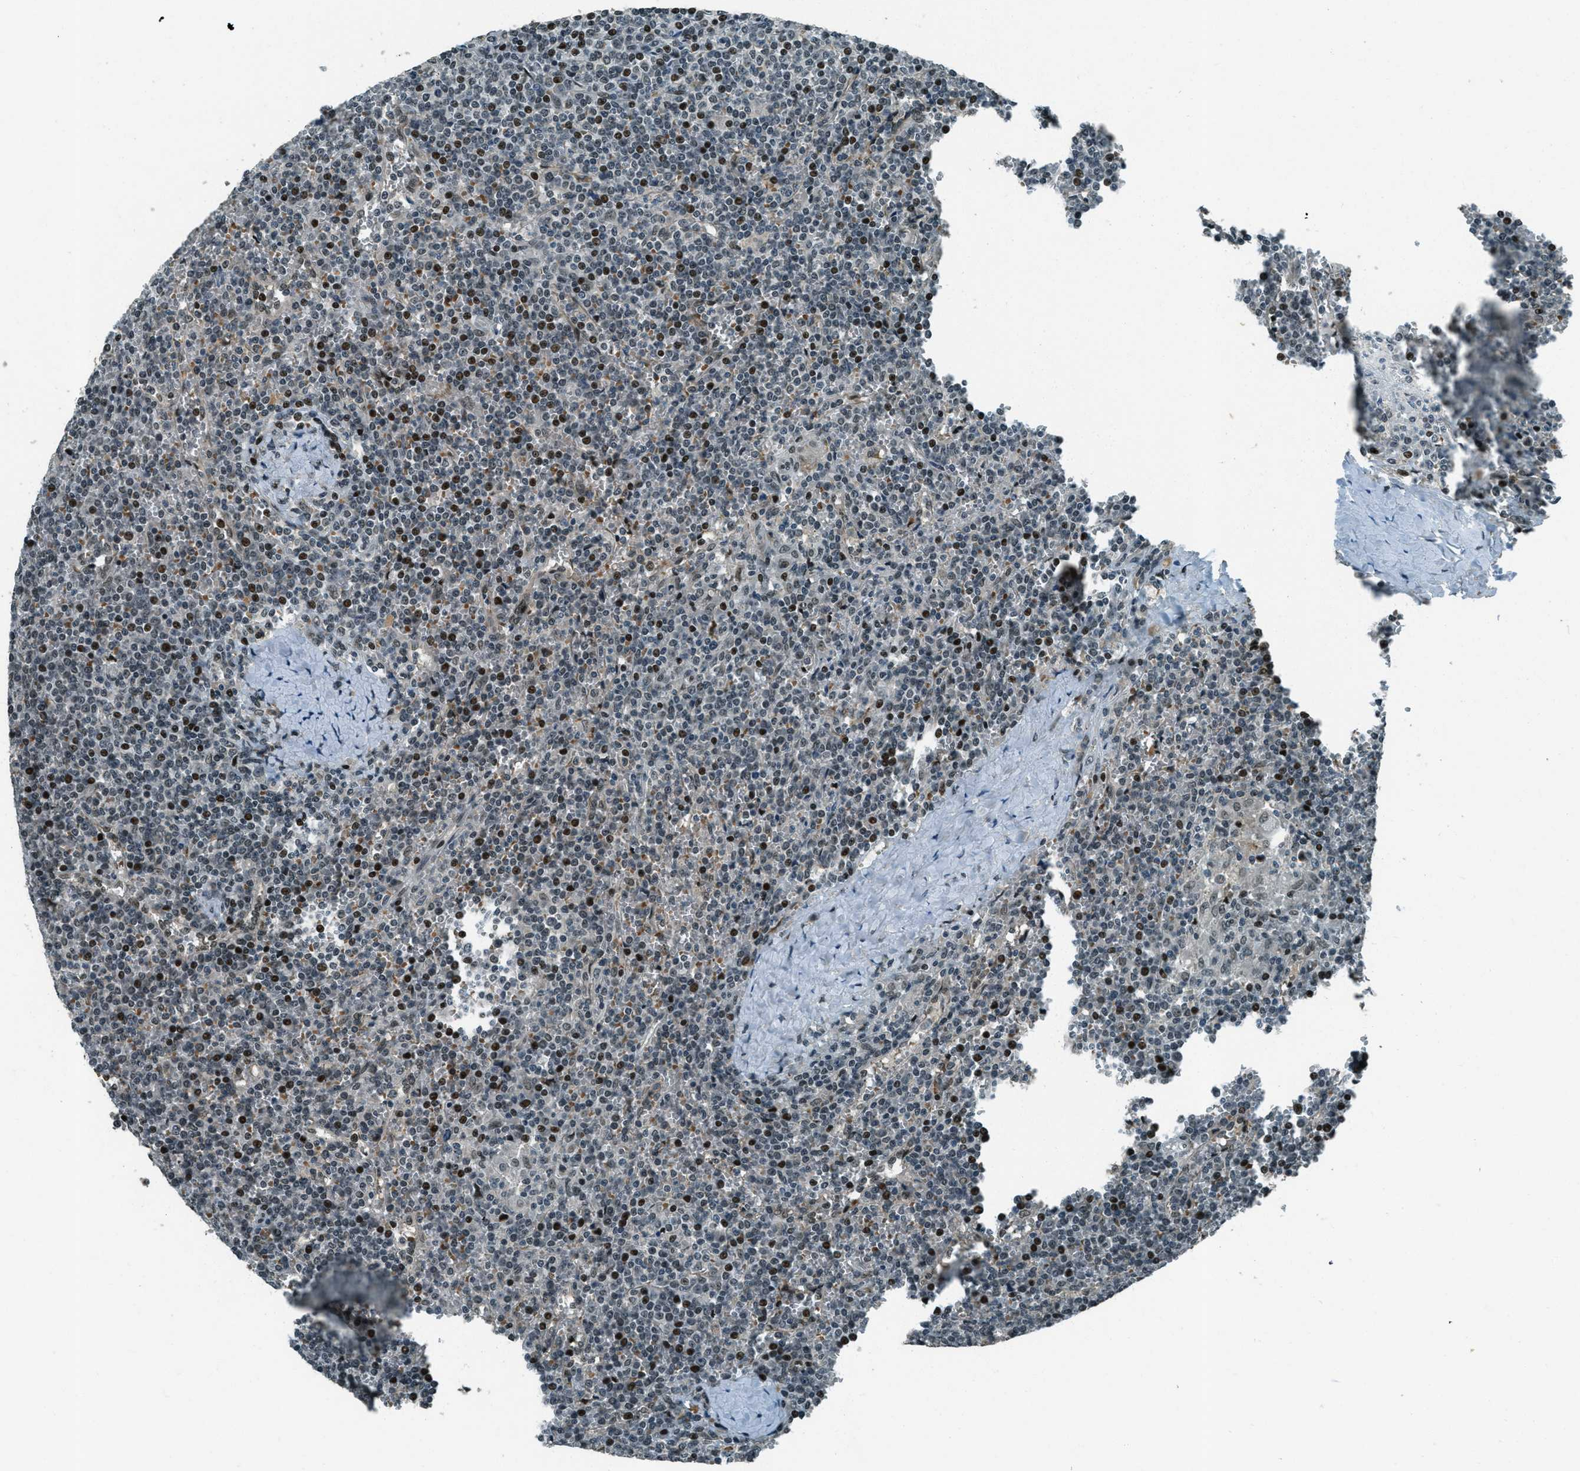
{"staining": {"intensity": "moderate", "quantity": "25%-75%", "location": "nuclear"}, "tissue": "lymphoma", "cell_type": "Tumor cells", "image_type": "cancer", "snomed": [{"axis": "morphology", "description": "Malignant lymphoma, non-Hodgkin's type, Low grade"}, {"axis": "topography", "description": "Spleen"}], "caption": "The photomicrograph shows staining of malignant lymphoma, non-Hodgkin's type (low-grade), revealing moderate nuclear protein staining (brown color) within tumor cells.", "gene": "TARDBP", "patient": {"sex": "female", "age": 19}}